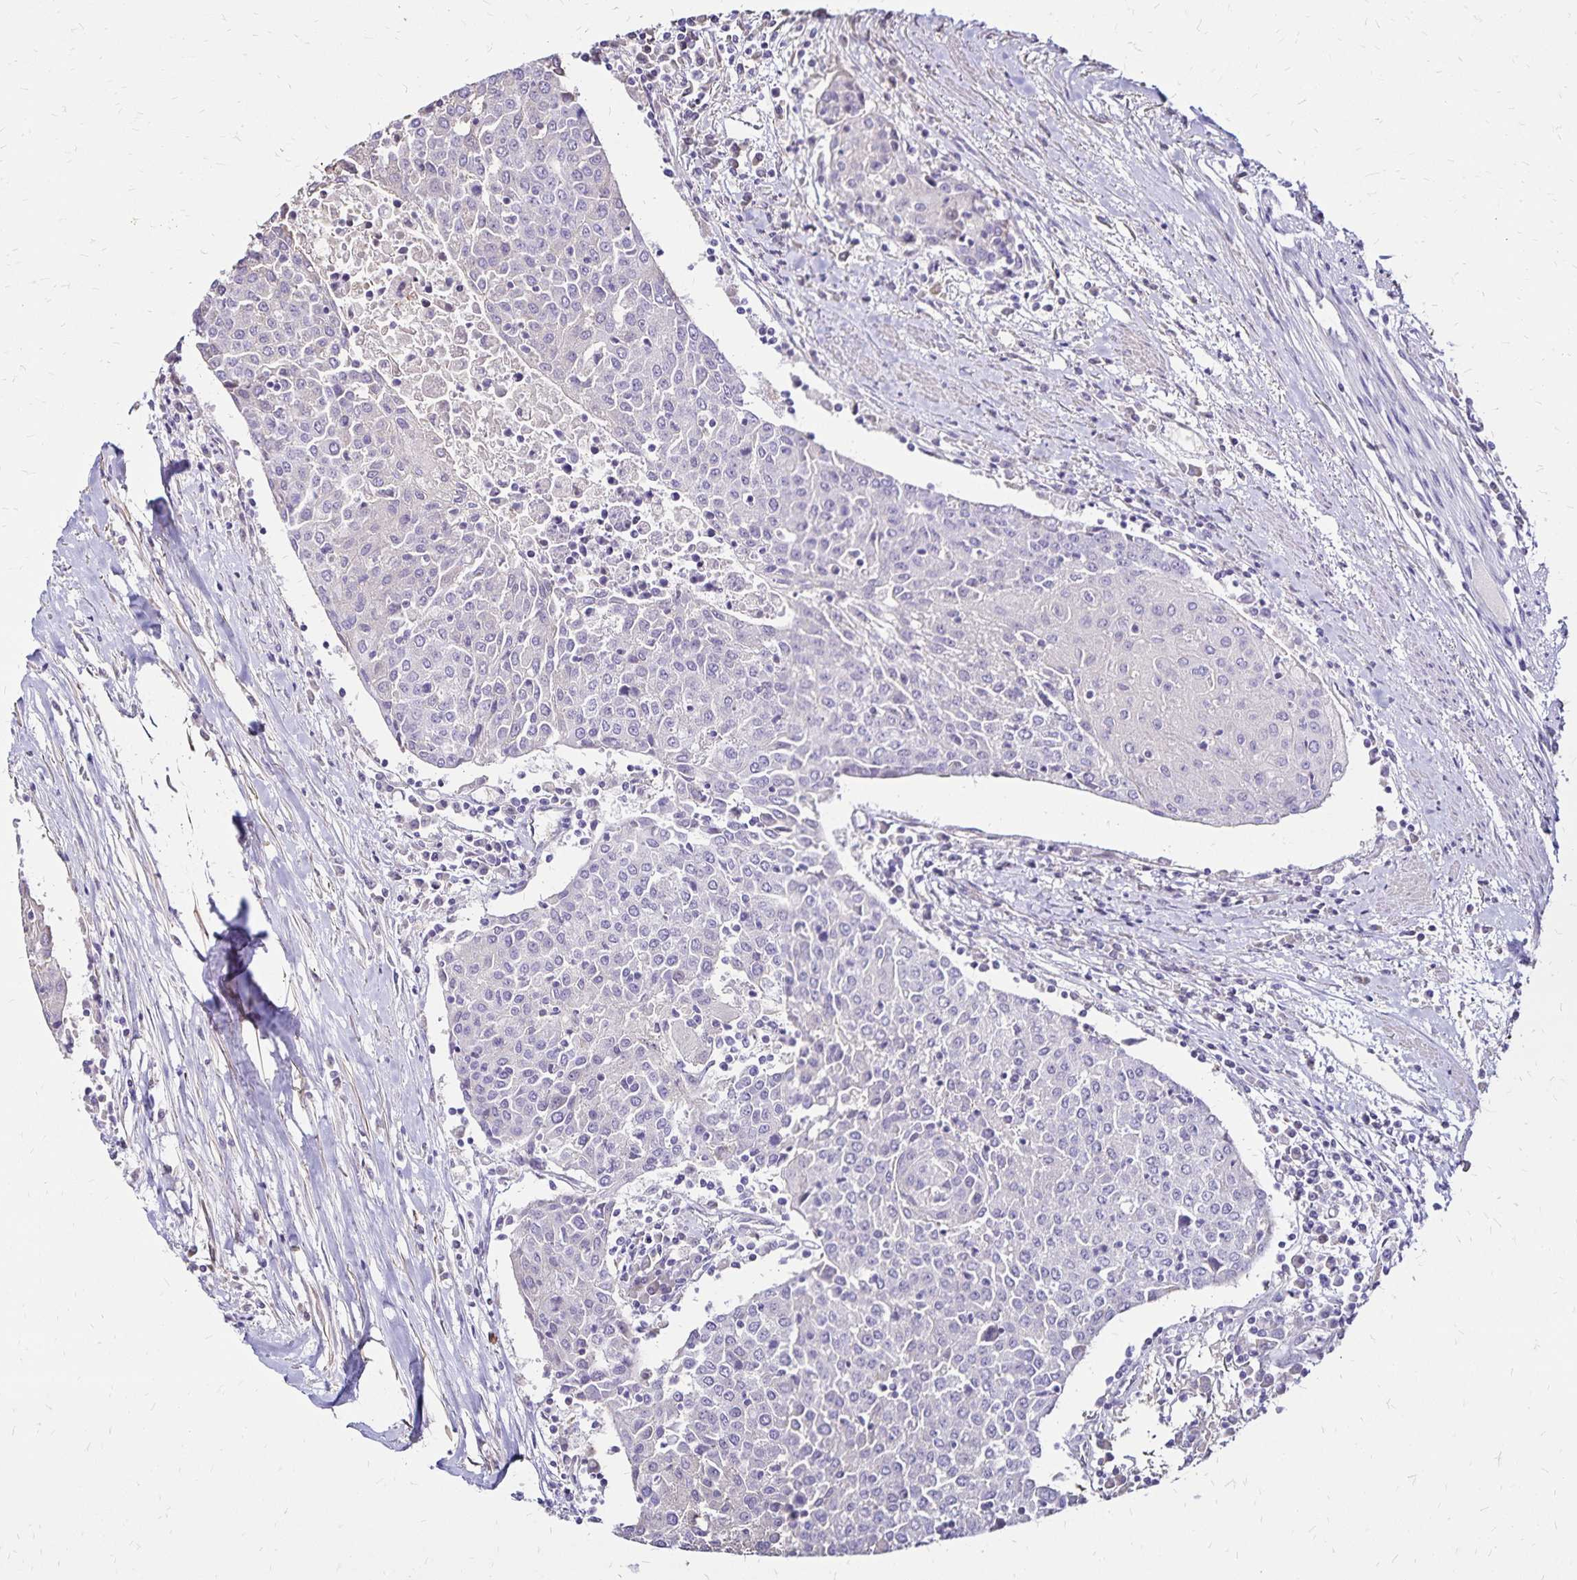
{"staining": {"intensity": "negative", "quantity": "none", "location": "none"}, "tissue": "urothelial cancer", "cell_type": "Tumor cells", "image_type": "cancer", "snomed": [{"axis": "morphology", "description": "Urothelial carcinoma, High grade"}, {"axis": "topography", "description": "Urinary bladder"}], "caption": "An immunohistochemistry (IHC) photomicrograph of urothelial carcinoma (high-grade) is shown. There is no staining in tumor cells of urothelial carcinoma (high-grade).", "gene": "KISS1", "patient": {"sex": "female", "age": 85}}